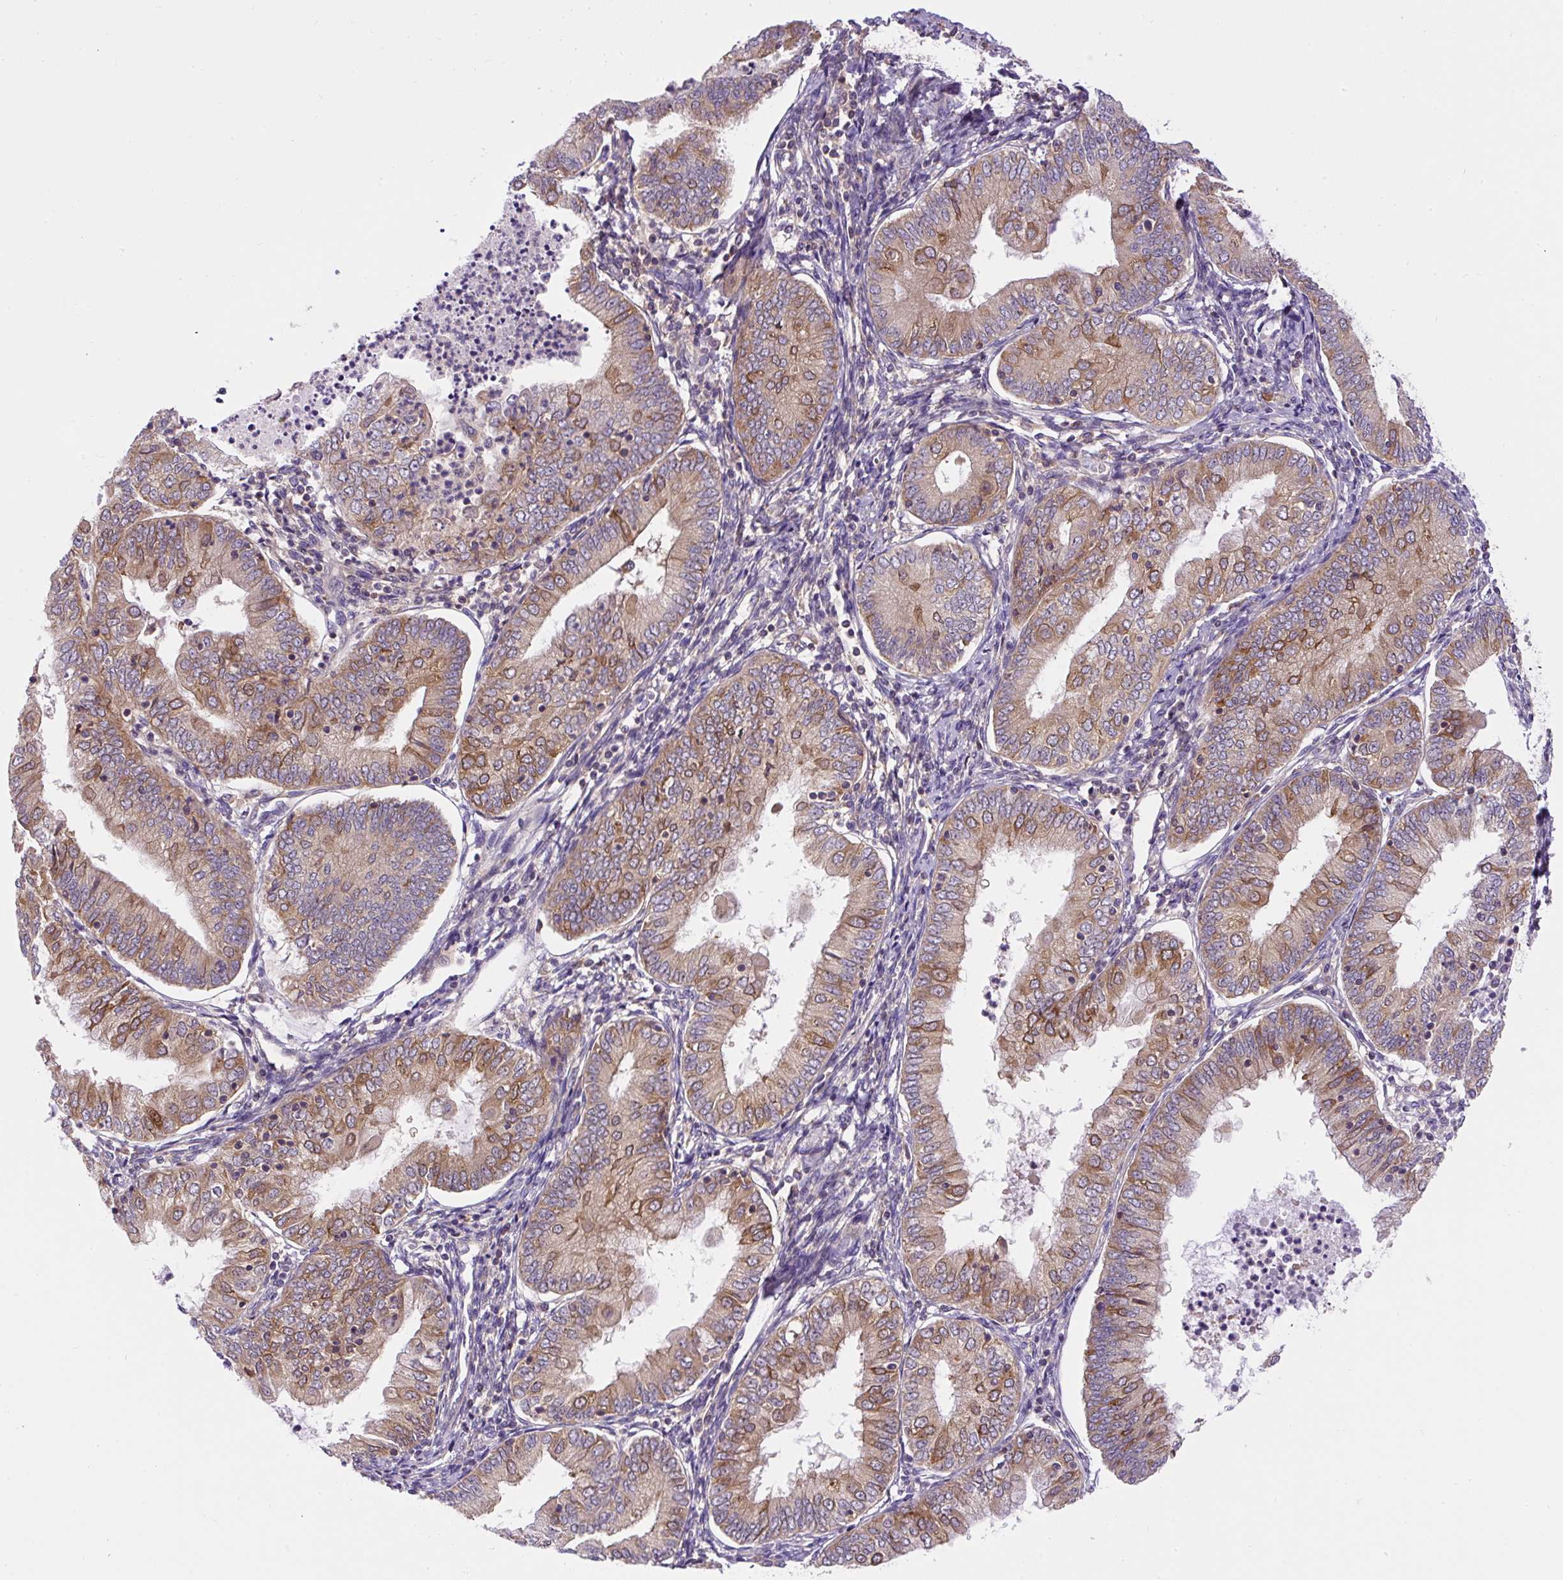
{"staining": {"intensity": "moderate", "quantity": ">75%", "location": "cytoplasmic/membranous"}, "tissue": "endometrial cancer", "cell_type": "Tumor cells", "image_type": "cancer", "snomed": [{"axis": "morphology", "description": "Adenocarcinoma, NOS"}, {"axis": "topography", "description": "Endometrium"}], "caption": "Brown immunohistochemical staining in adenocarcinoma (endometrial) demonstrates moderate cytoplasmic/membranous staining in about >75% of tumor cells.", "gene": "CCDC28A", "patient": {"sex": "female", "age": 55}}